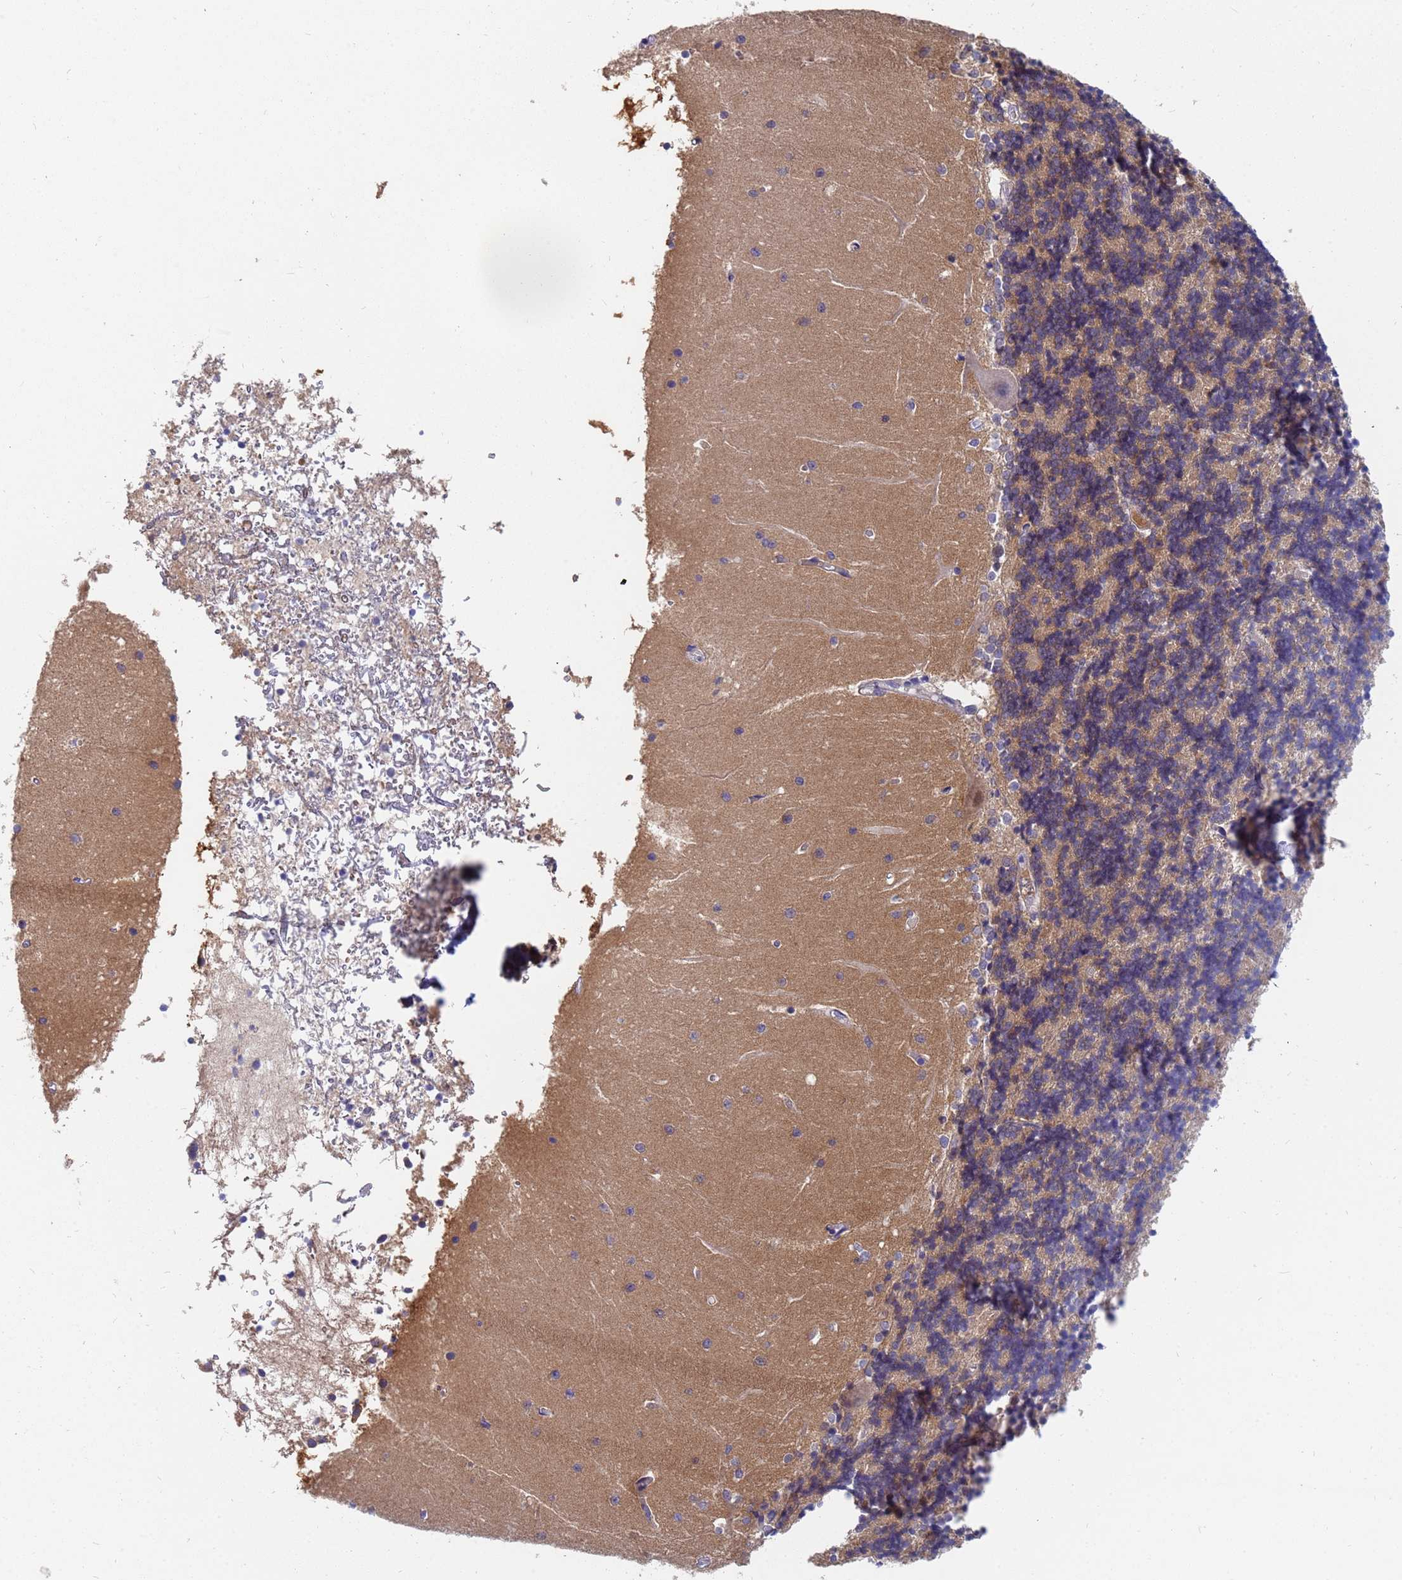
{"staining": {"intensity": "weak", "quantity": "<25%", "location": "cytoplasmic/membranous"}, "tissue": "cerebellum", "cell_type": "Cells in granular layer", "image_type": "normal", "snomed": [{"axis": "morphology", "description": "Normal tissue, NOS"}, {"axis": "topography", "description": "Cerebellum"}], "caption": "Cells in granular layer show no significant staining in unremarkable cerebellum. (DAB (3,3'-diaminobenzidine) immunohistochemistry (IHC) visualized using brightfield microscopy, high magnification).", "gene": "TTLL11", "patient": {"sex": "male", "age": 37}}